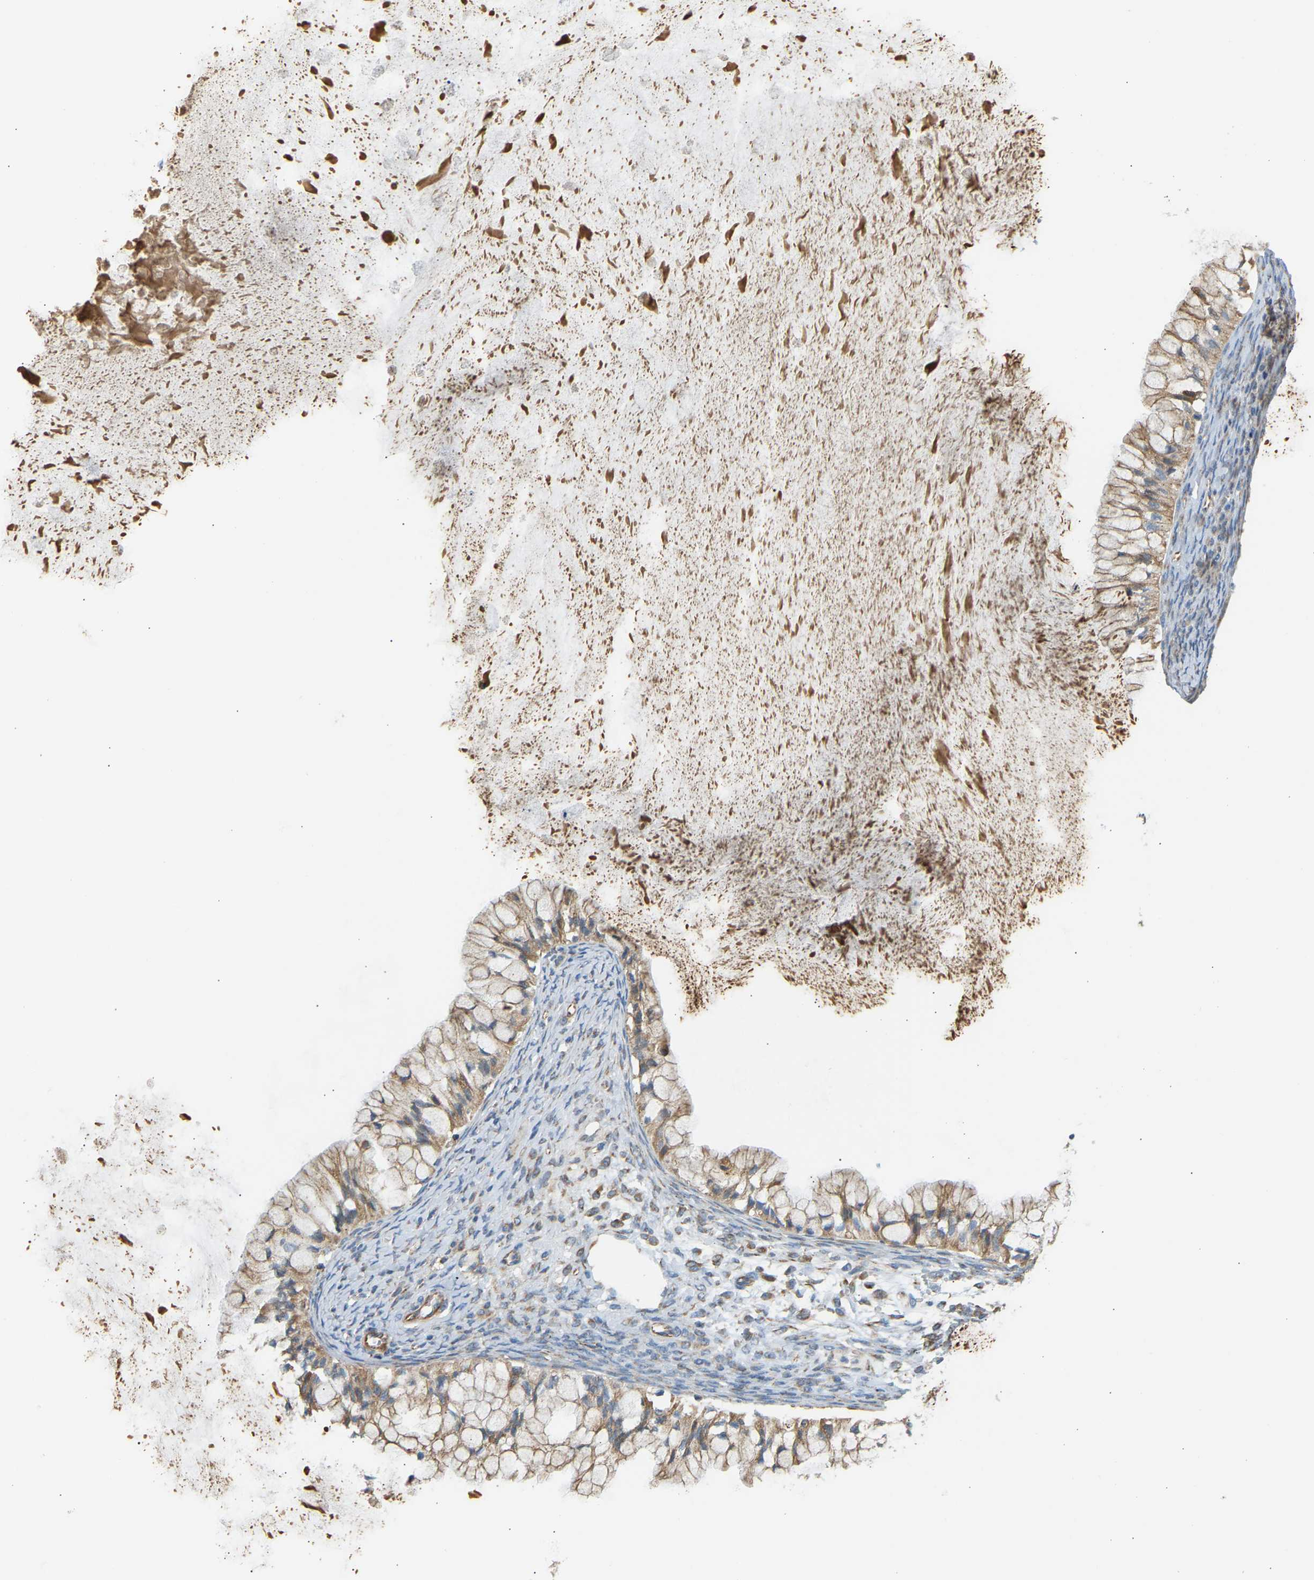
{"staining": {"intensity": "moderate", "quantity": ">75%", "location": "cytoplasmic/membranous"}, "tissue": "ovarian cancer", "cell_type": "Tumor cells", "image_type": "cancer", "snomed": [{"axis": "morphology", "description": "Cystadenocarcinoma, mucinous, NOS"}, {"axis": "topography", "description": "Ovary"}], "caption": "Ovarian mucinous cystadenocarcinoma stained for a protein (brown) exhibits moderate cytoplasmic/membranous positive positivity in approximately >75% of tumor cells.", "gene": "YIPF2", "patient": {"sex": "female", "age": 57}}